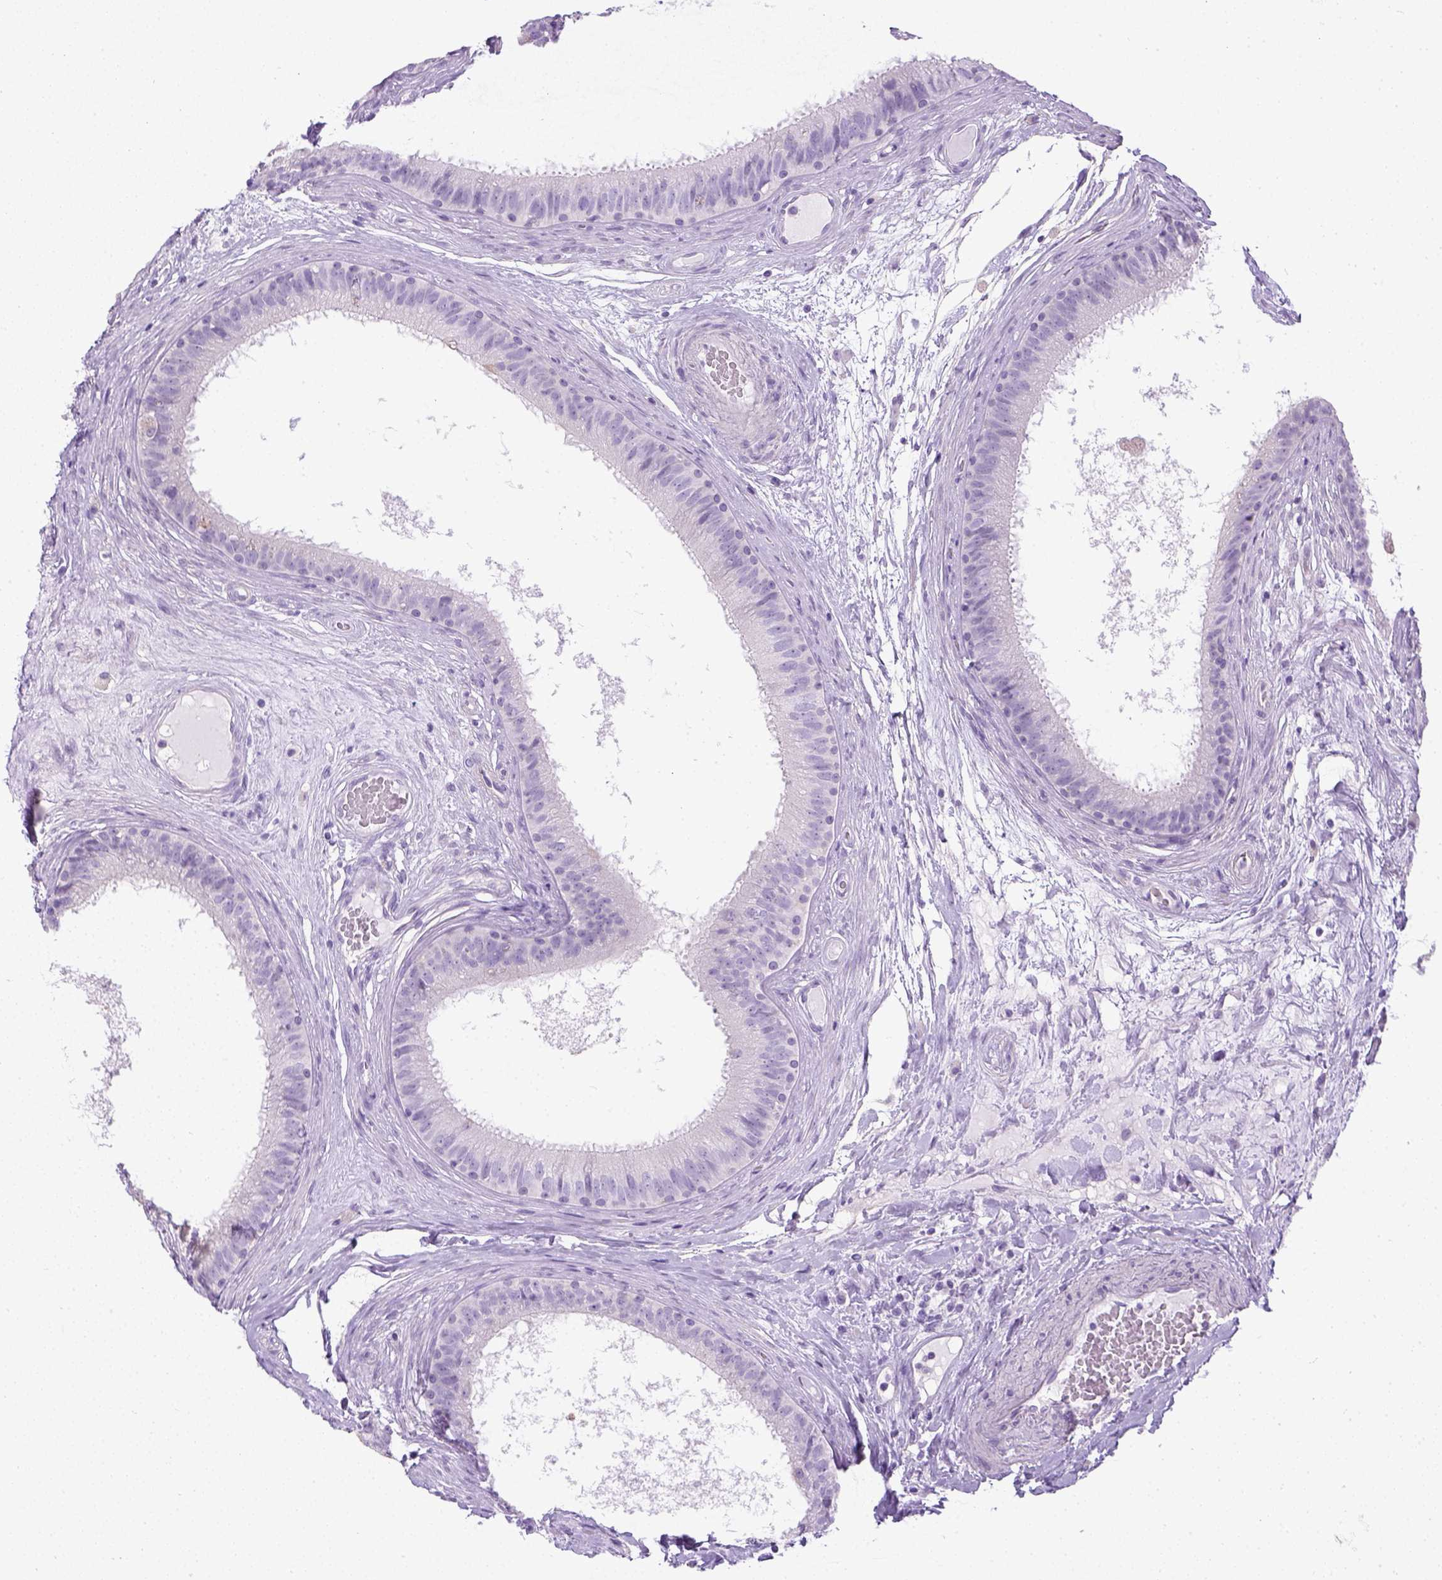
{"staining": {"intensity": "negative", "quantity": "none", "location": "none"}, "tissue": "epididymis", "cell_type": "Glandular cells", "image_type": "normal", "snomed": [{"axis": "morphology", "description": "Normal tissue, NOS"}, {"axis": "topography", "description": "Epididymis"}], "caption": "Protein analysis of unremarkable epididymis reveals no significant positivity in glandular cells. (DAB immunohistochemistry visualized using brightfield microscopy, high magnification).", "gene": "LGSN", "patient": {"sex": "male", "age": 59}}